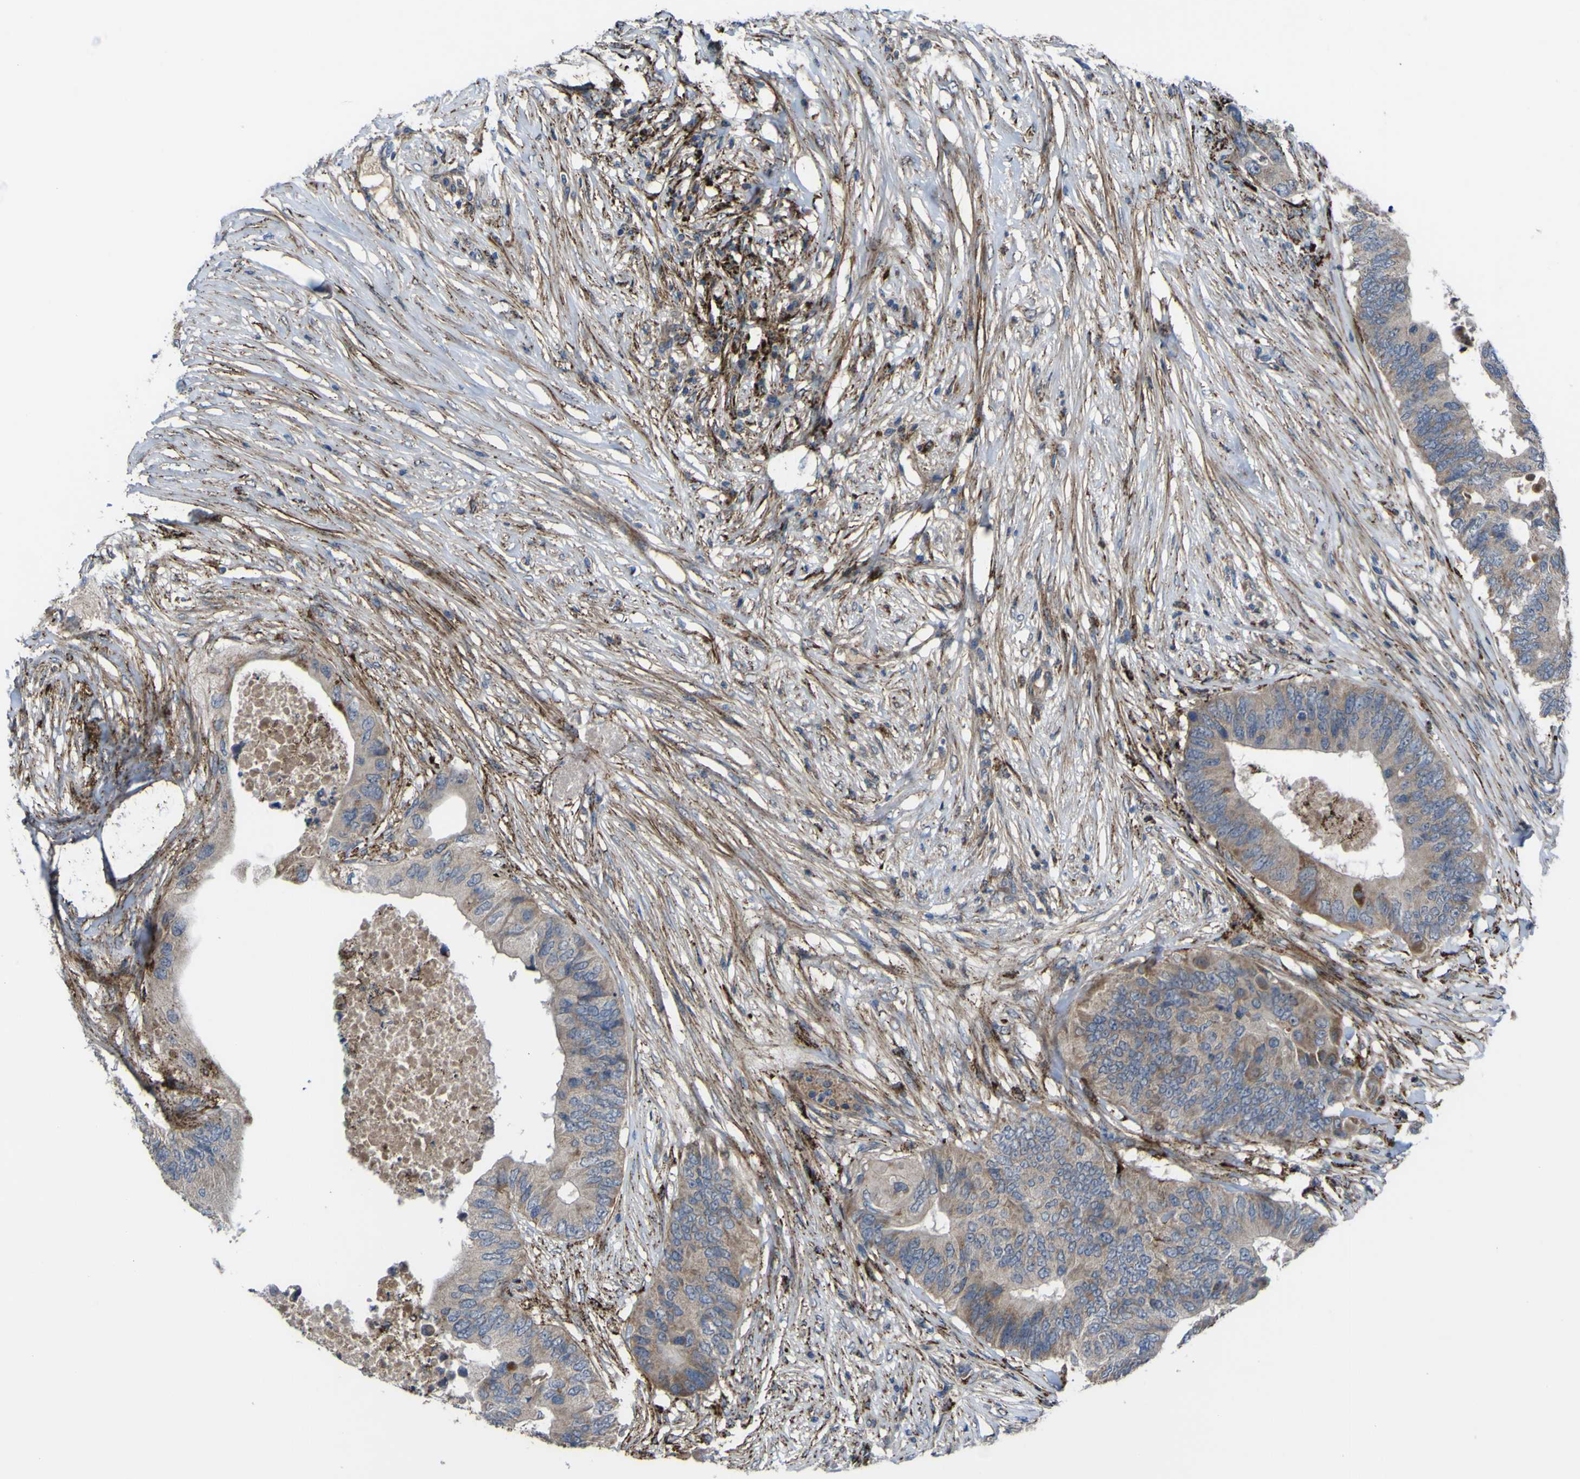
{"staining": {"intensity": "moderate", "quantity": "<25%", "location": "cytoplasmic/membranous"}, "tissue": "colorectal cancer", "cell_type": "Tumor cells", "image_type": "cancer", "snomed": [{"axis": "morphology", "description": "Adenocarcinoma, NOS"}, {"axis": "topography", "description": "Colon"}], "caption": "An image of human colorectal adenocarcinoma stained for a protein demonstrates moderate cytoplasmic/membranous brown staining in tumor cells. (DAB = brown stain, brightfield microscopy at high magnification).", "gene": "GPLD1", "patient": {"sex": "male", "age": 71}}